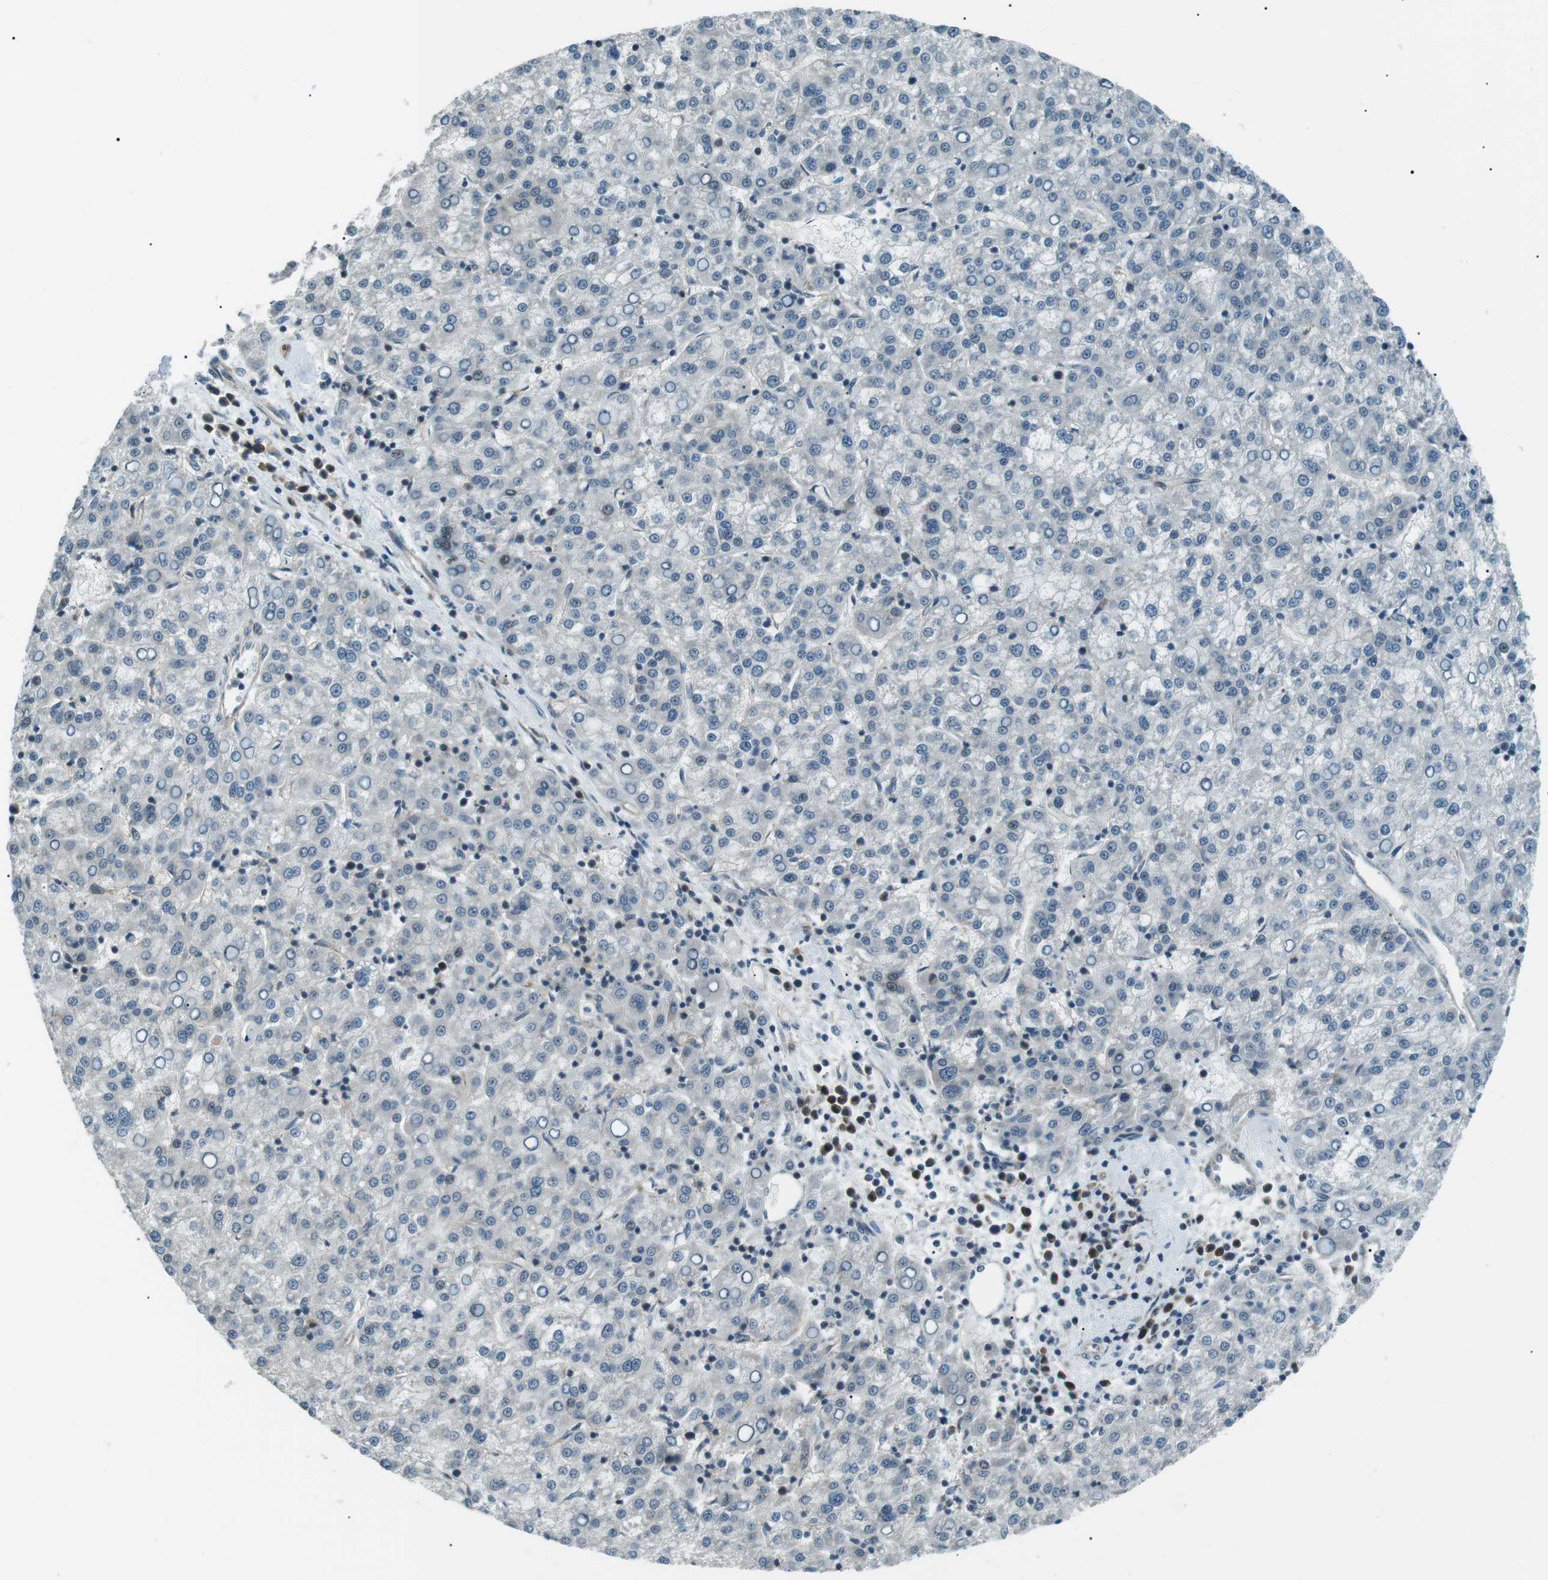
{"staining": {"intensity": "negative", "quantity": "none", "location": "none"}, "tissue": "liver cancer", "cell_type": "Tumor cells", "image_type": "cancer", "snomed": [{"axis": "morphology", "description": "Carcinoma, Hepatocellular, NOS"}, {"axis": "topography", "description": "Liver"}], "caption": "DAB (3,3'-diaminobenzidine) immunohistochemical staining of human hepatocellular carcinoma (liver) shows no significant positivity in tumor cells. (DAB (3,3'-diaminobenzidine) immunohistochemistry visualized using brightfield microscopy, high magnification).", "gene": "TMEM74", "patient": {"sex": "female", "age": 58}}